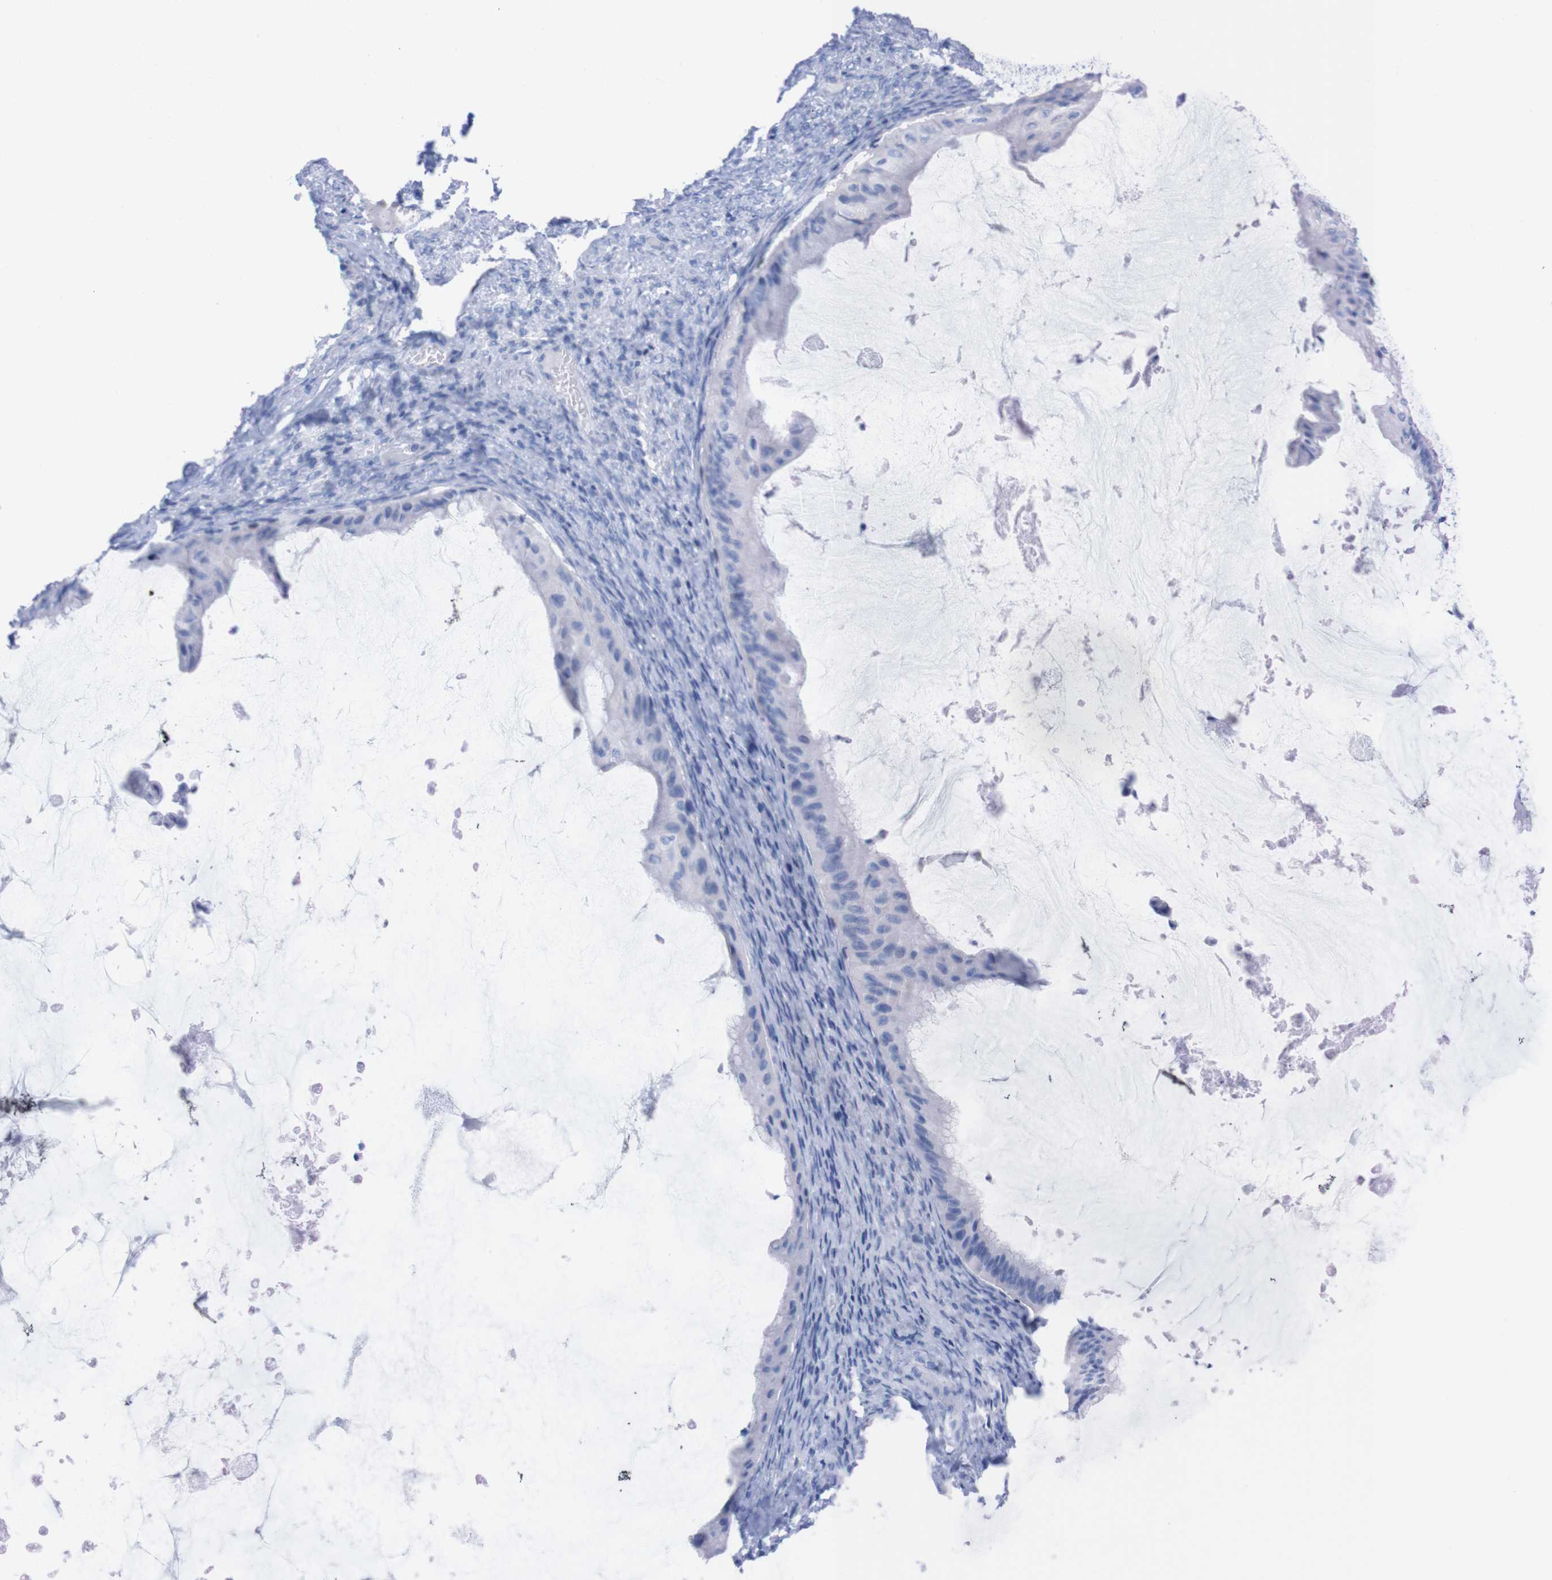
{"staining": {"intensity": "negative", "quantity": "none", "location": "none"}, "tissue": "ovarian cancer", "cell_type": "Tumor cells", "image_type": "cancer", "snomed": [{"axis": "morphology", "description": "Cystadenocarcinoma, mucinous, NOS"}, {"axis": "topography", "description": "Ovary"}], "caption": "The image demonstrates no significant expression in tumor cells of mucinous cystadenocarcinoma (ovarian).", "gene": "P2RY12", "patient": {"sex": "female", "age": 61}}